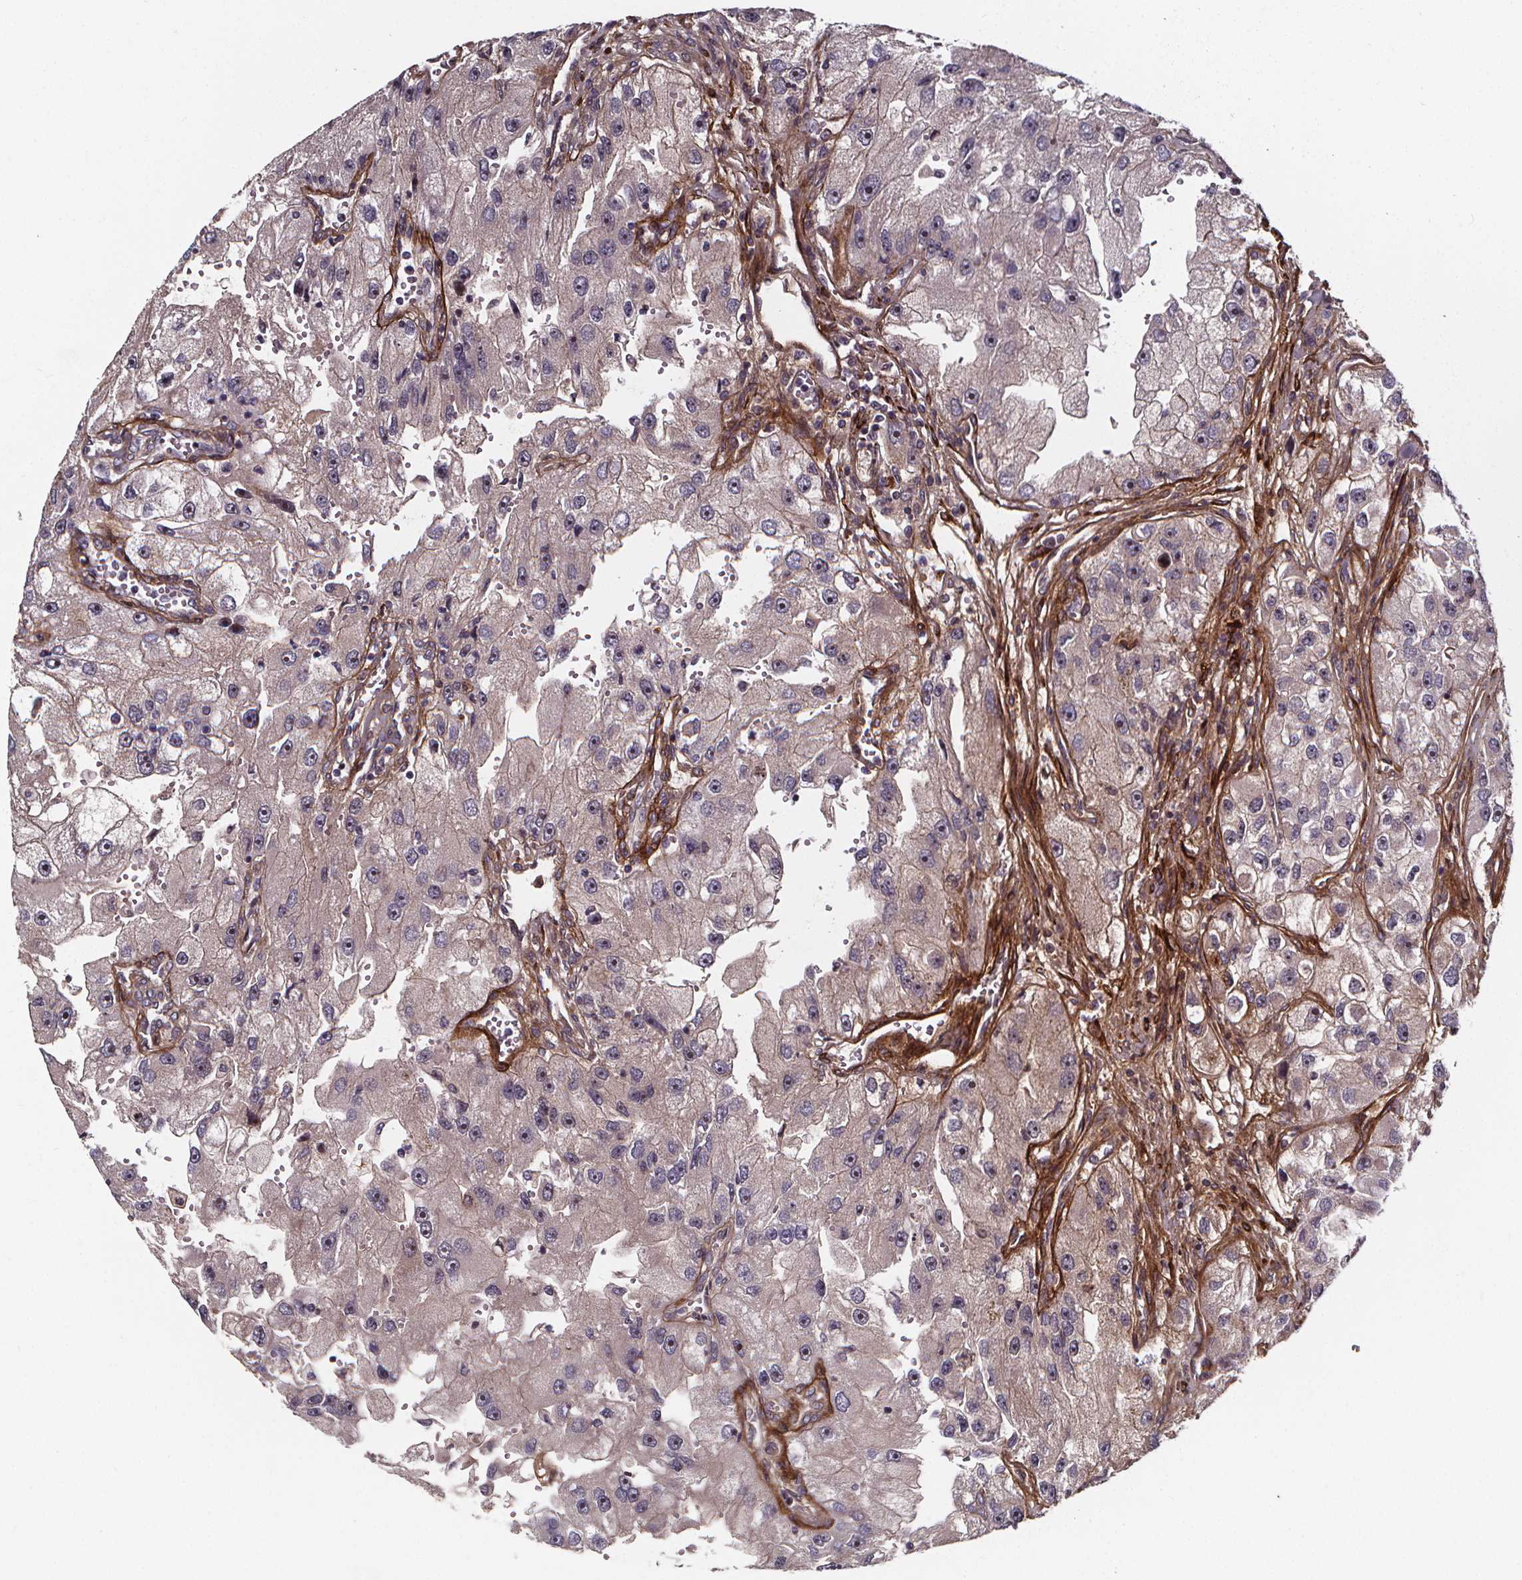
{"staining": {"intensity": "negative", "quantity": "none", "location": "none"}, "tissue": "renal cancer", "cell_type": "Tumor cells", "image_type": "cancer", "snomed": [{"axis": "morphology", "description": "Adenocarcinoma, NOS"}, {"axis": "topography", "description": "Kidney"}], "caption": "There is no significant expression in tumor cells of adenocarcinoma (renal). (Stains: DAB immunohistochemistry (IHC) with hematoxylin counter stain, Microscopy: brightfield microscopy at high magnification).", "gene": "AEBP1", "patient": {"sex": "male", "age": 63}}